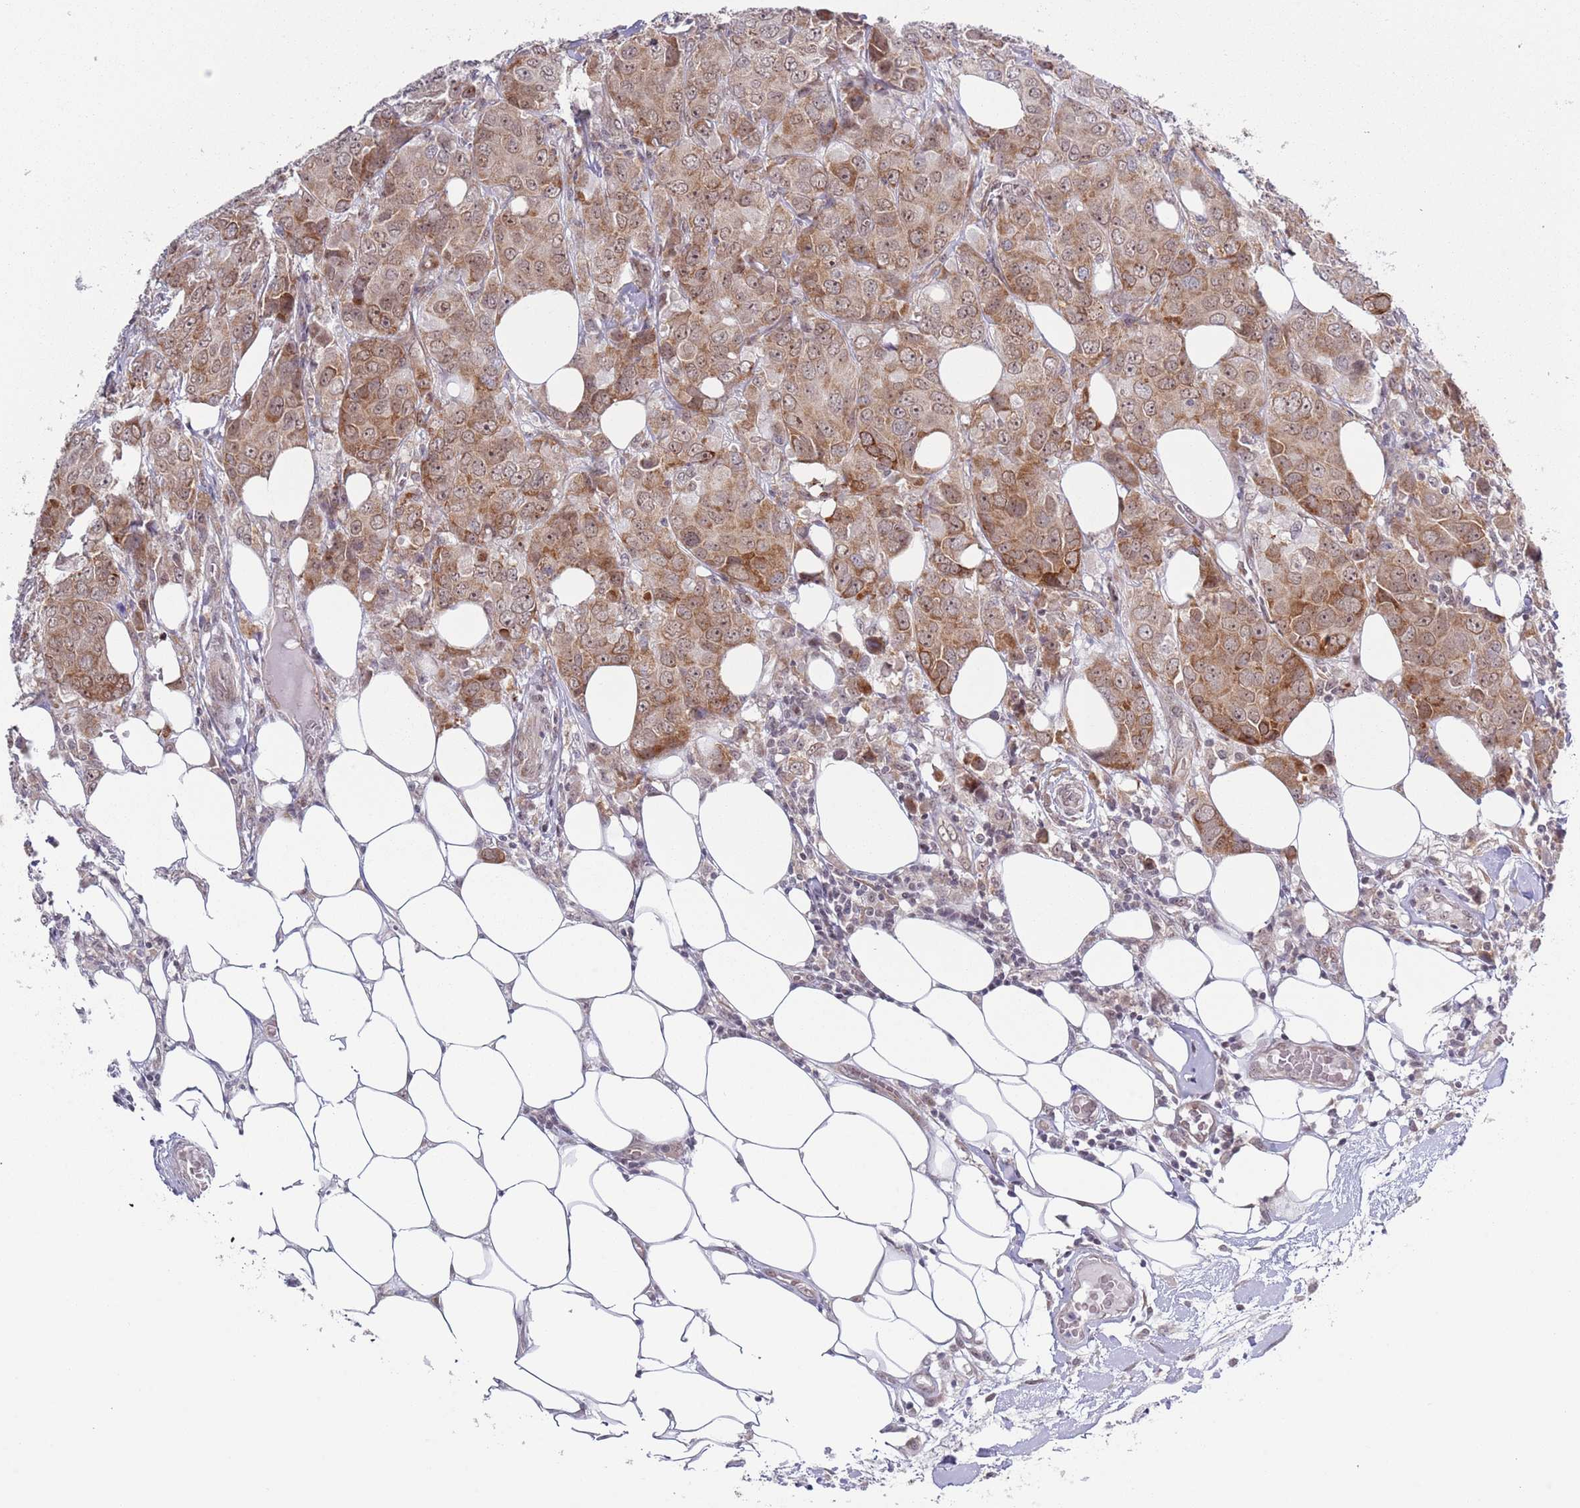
{"staining": {"intensity": "moderate", "quantity": ">75%", "location": "cytoplasmic/membranous,nuclear"}, "tissue": "breast cancer", "cell_type": "Tumor cells", "image_type": "cancer", "snomed": [{"axis": "morphology", "description": "Duct carcinoma"}, {"axis": "topography", "description": "Breast"}], "caption": "Human breast cancer stained with a brown dye reveals moderate cytoplasmic/membranous and nuclear positive staining in about >75% of tumor cells.", "gene": "SLC25A32", "patient": {"sex": "female", "age": 43}}